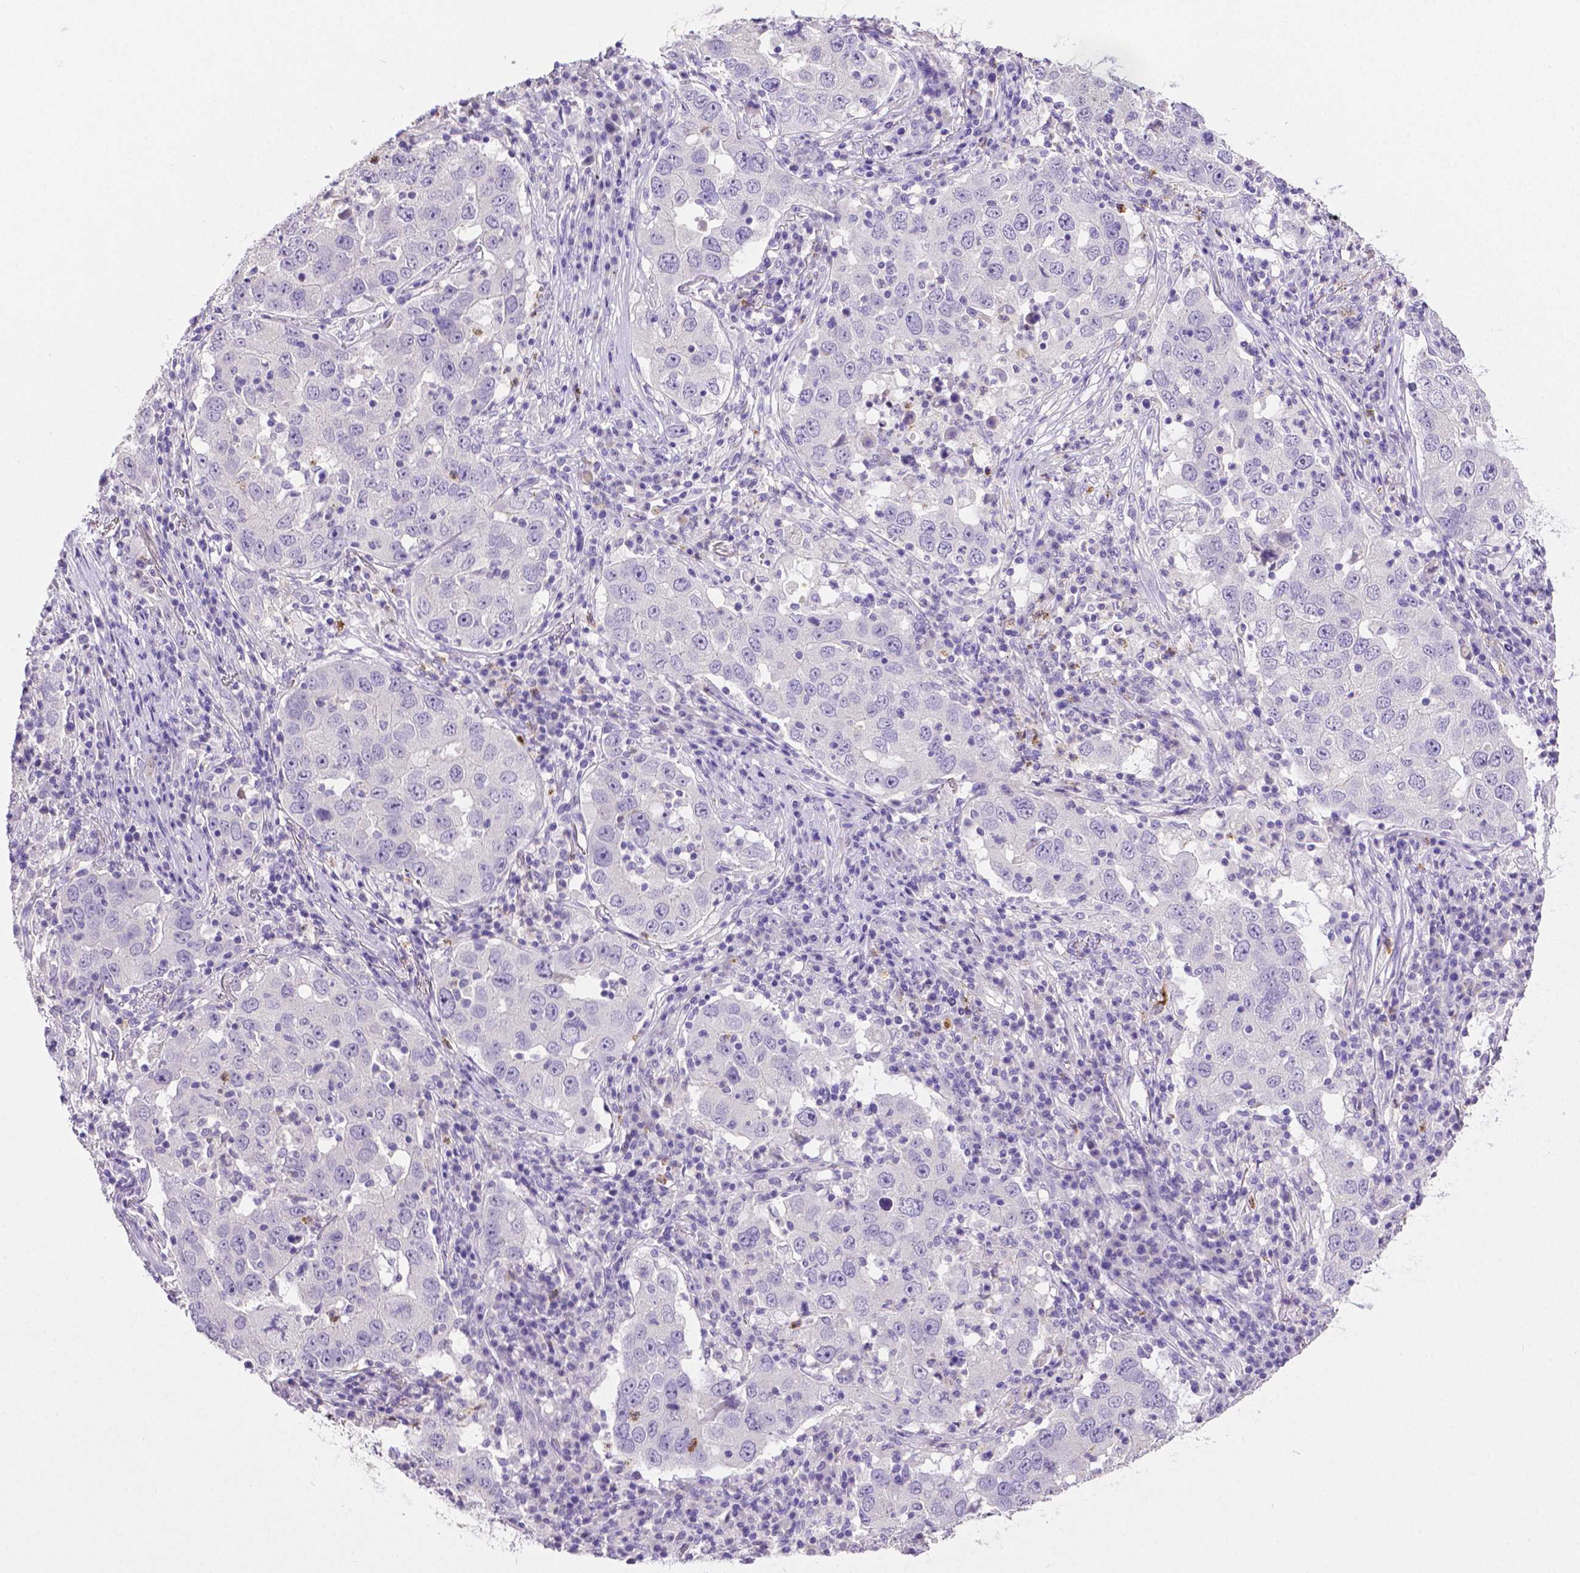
{"staining": {"intensity": "negative", "quantity": "none", "location": "none"}, "tissue": "lung cancer", "cell_type": "Tumor cells", "image_type": "cancer", "snomed": [{"axis": "morphology", "description": "Adenocarcinoma, NOS"}, {"axis": "topography", "description": "Lung"}], "caption": "Photomicrograph shows no protein staining in tumor cells of adenocarcinoma (lung) tissue.", "gene": "MMP9", "patient": {"sex": "male", "age": 73}}